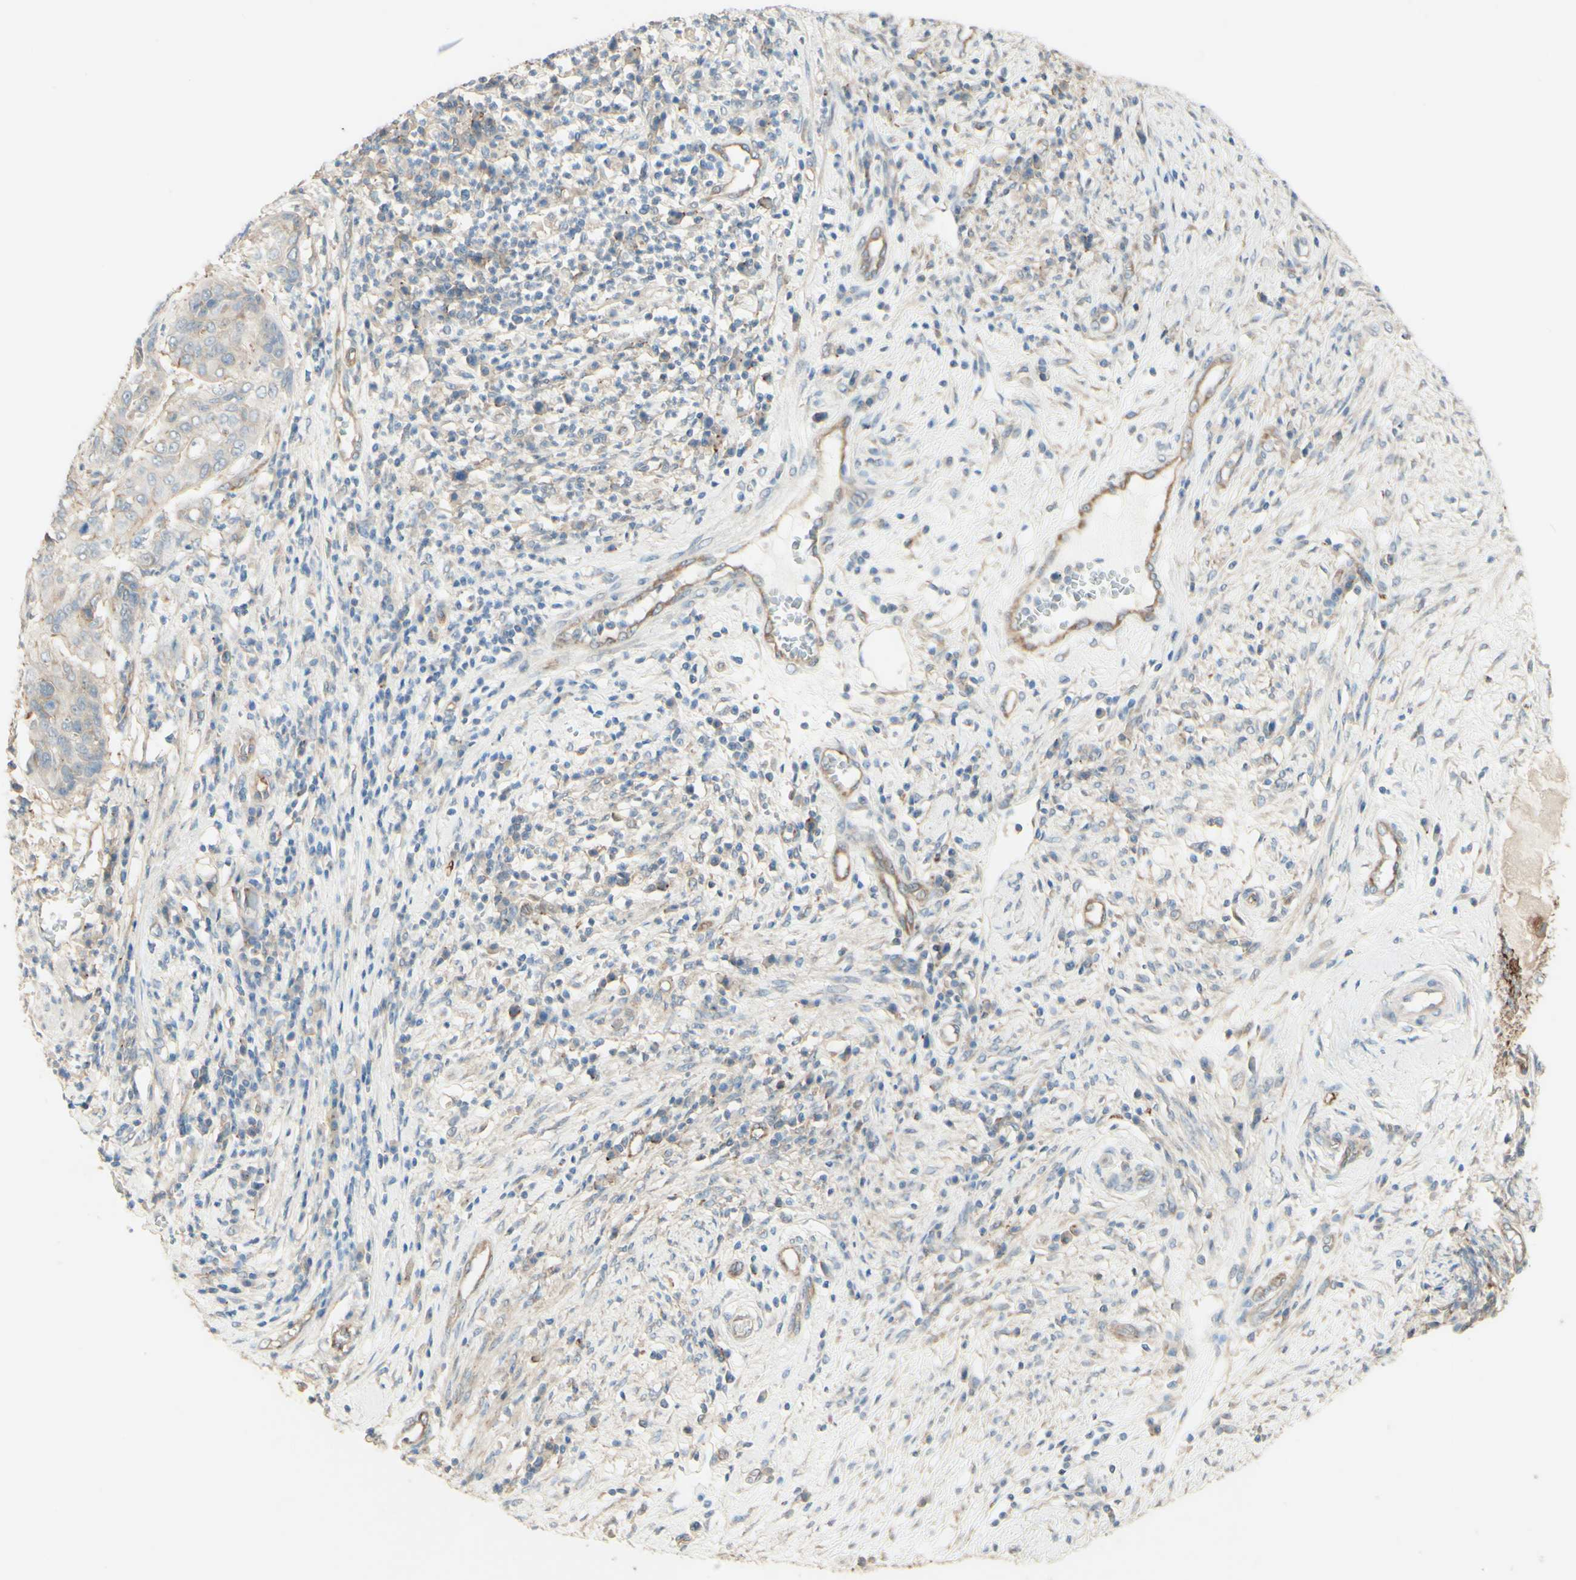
{"staining": {"intensity": "weak", "quantity": ">75%", "location": "cytoplasmic/membranous"}, "tissue": "cervical cancer", "cell_type": "Tumor cells", "image_type": "cancer", "snomed": [{"axis": "morphology", "description": "Normal tissue, NOS"}, {"axis": "morphology", "description": "Squamous cell carcinoma, NOS"}, {"axis": "topography", "description": "Cervix"}], "caption": "Squamous cell carcinoma (cervical) tissue demonstrates weak cytoplasmic/membranous expression in approximately >75% of tumor cells", "gene": "RNF149", "patient": {"sex": "female", "age": 39}}